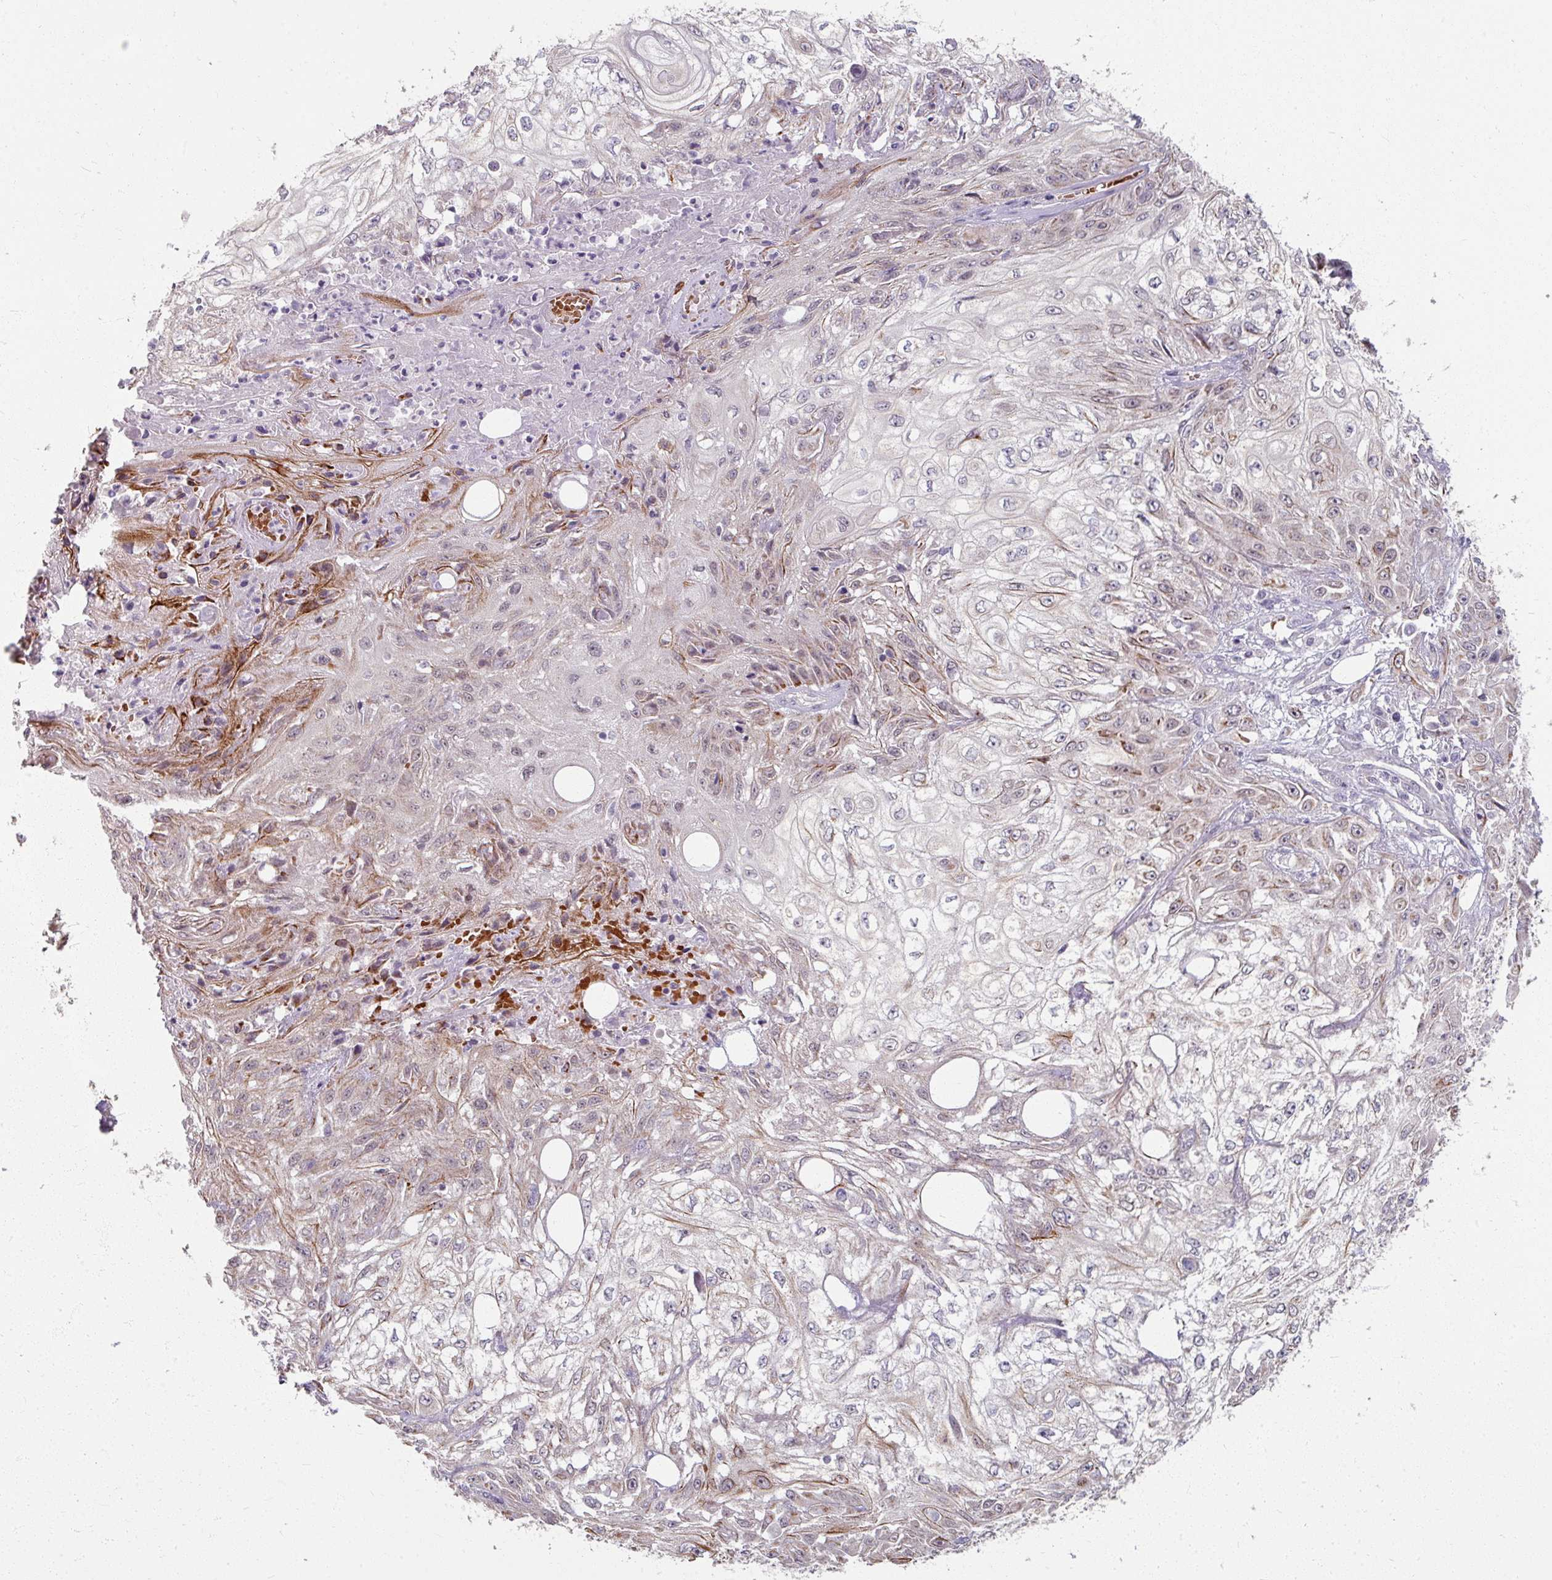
{"staining": {"intensity": "moderate", "quantity": "<25%", "location": "cytoplasmic/membranous"}, "tissue": "skin cancer", "cell_type": "Tumor cells", "image_type": "cancer", "snomed": [{"axis": "morphology", "description": "Squamous cell carcinoma, NOS"}, {"axis": "morphology", "description": "Squamous cell carcinoma, metastatic, NOS"}, {"axis": "topography", "description": "Skin"}, {"axis": "topography", "description": "Lymph node"}], "caption": "The immunohistochemical stain labels moderate cytoplasmic/membranous positivity in tumor cells of squamous cell carcinoma (skin) tissue. The staining is performed using DAB brown chromogen to label protein expression. The nuclei are counter-stained blue using hematoxylin.", "gene": "KMT5C", "patient": {"sex": "male", "age": 75}}